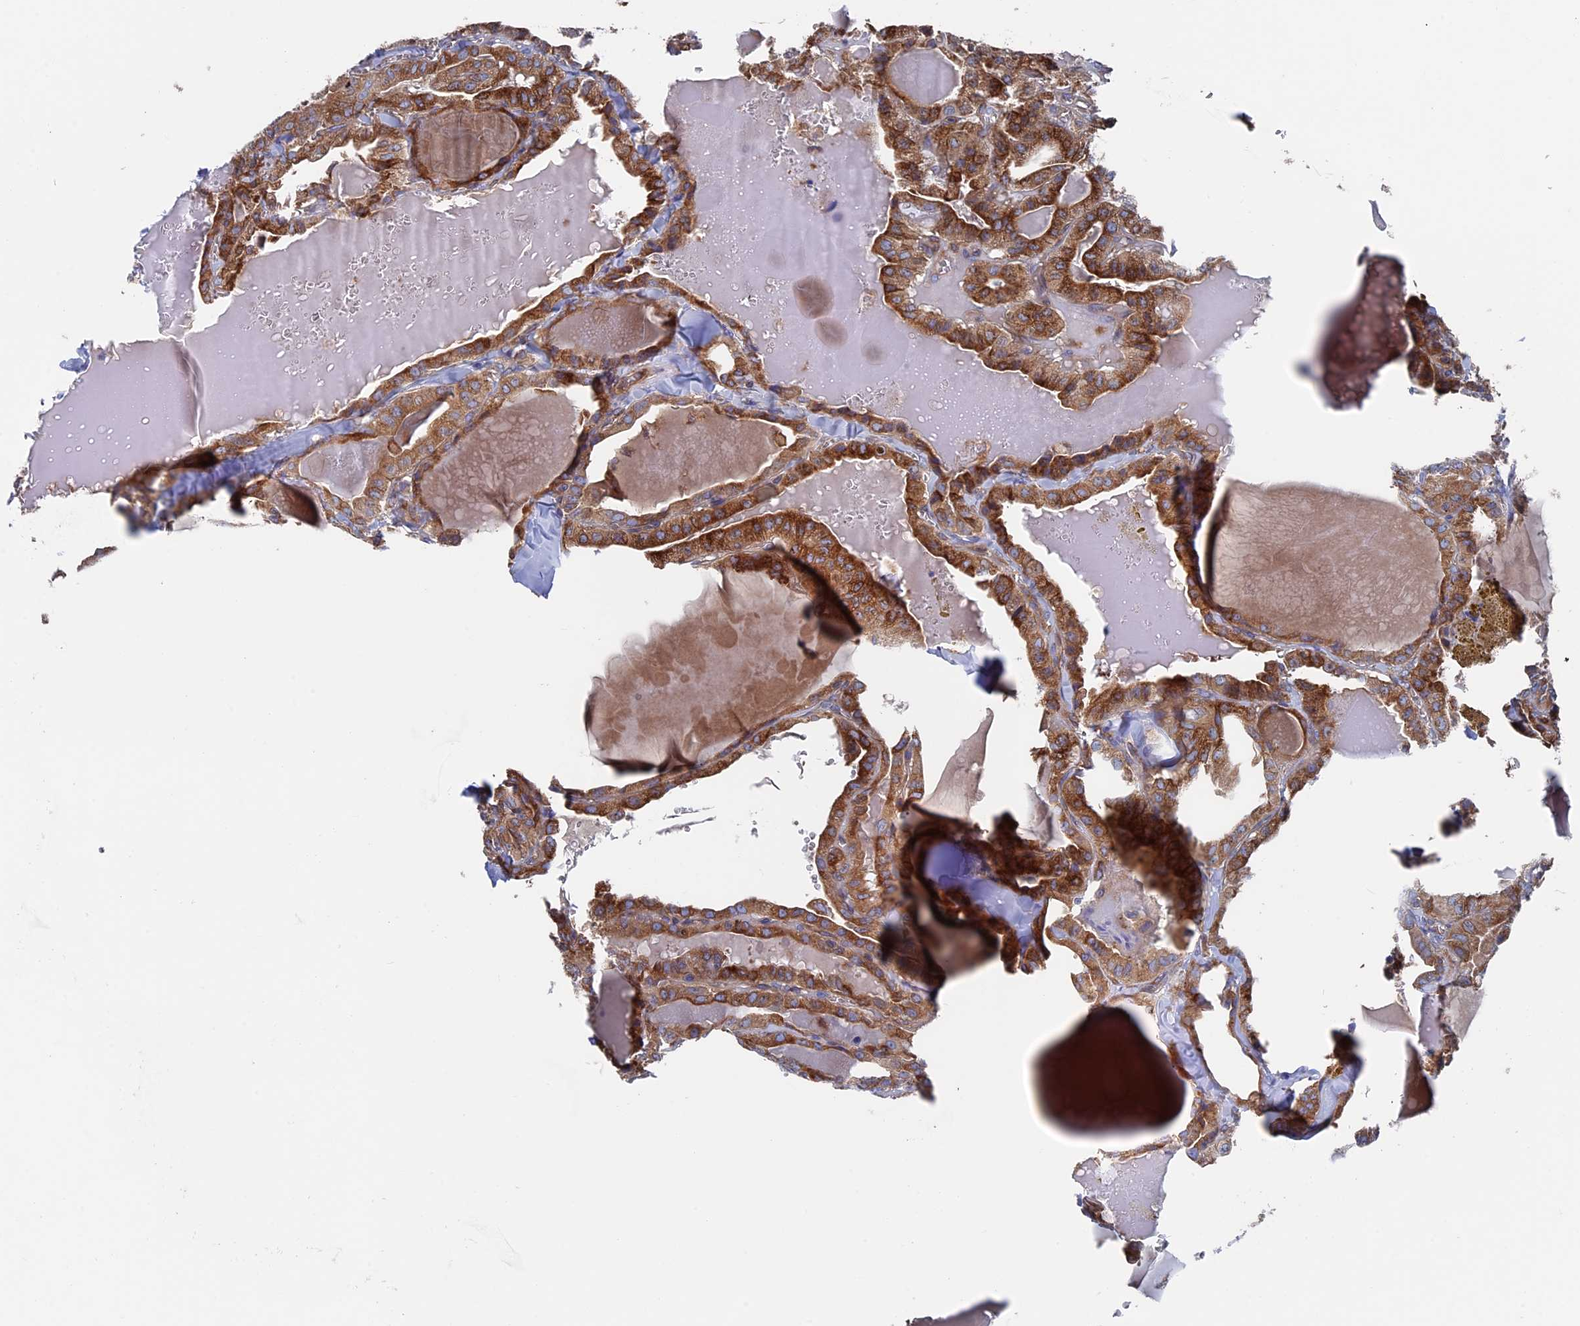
{"staining": {"intensity": "moderate", "quantity": ">75%", "location": "cytoplasmic/membranous"}, "tissue": "thyroid cancer", "cell_type": "Tumor cells", "image_type": "cancer", "snomed": [{"axis": "morphology", "description": "Papillary adenocarcinoma, NOS"}, {"axis": "topography", "description": "Thyroid gland"}], "caption": "This is an image of immunohistochemistry staining of papillary adenocarcinoma (thyroid), which shows moderate expression in the cytoplasmic/membranous of tumor cells.", "gene": "DNAJC3", "patient": {"sex": "male", "age": 52}}